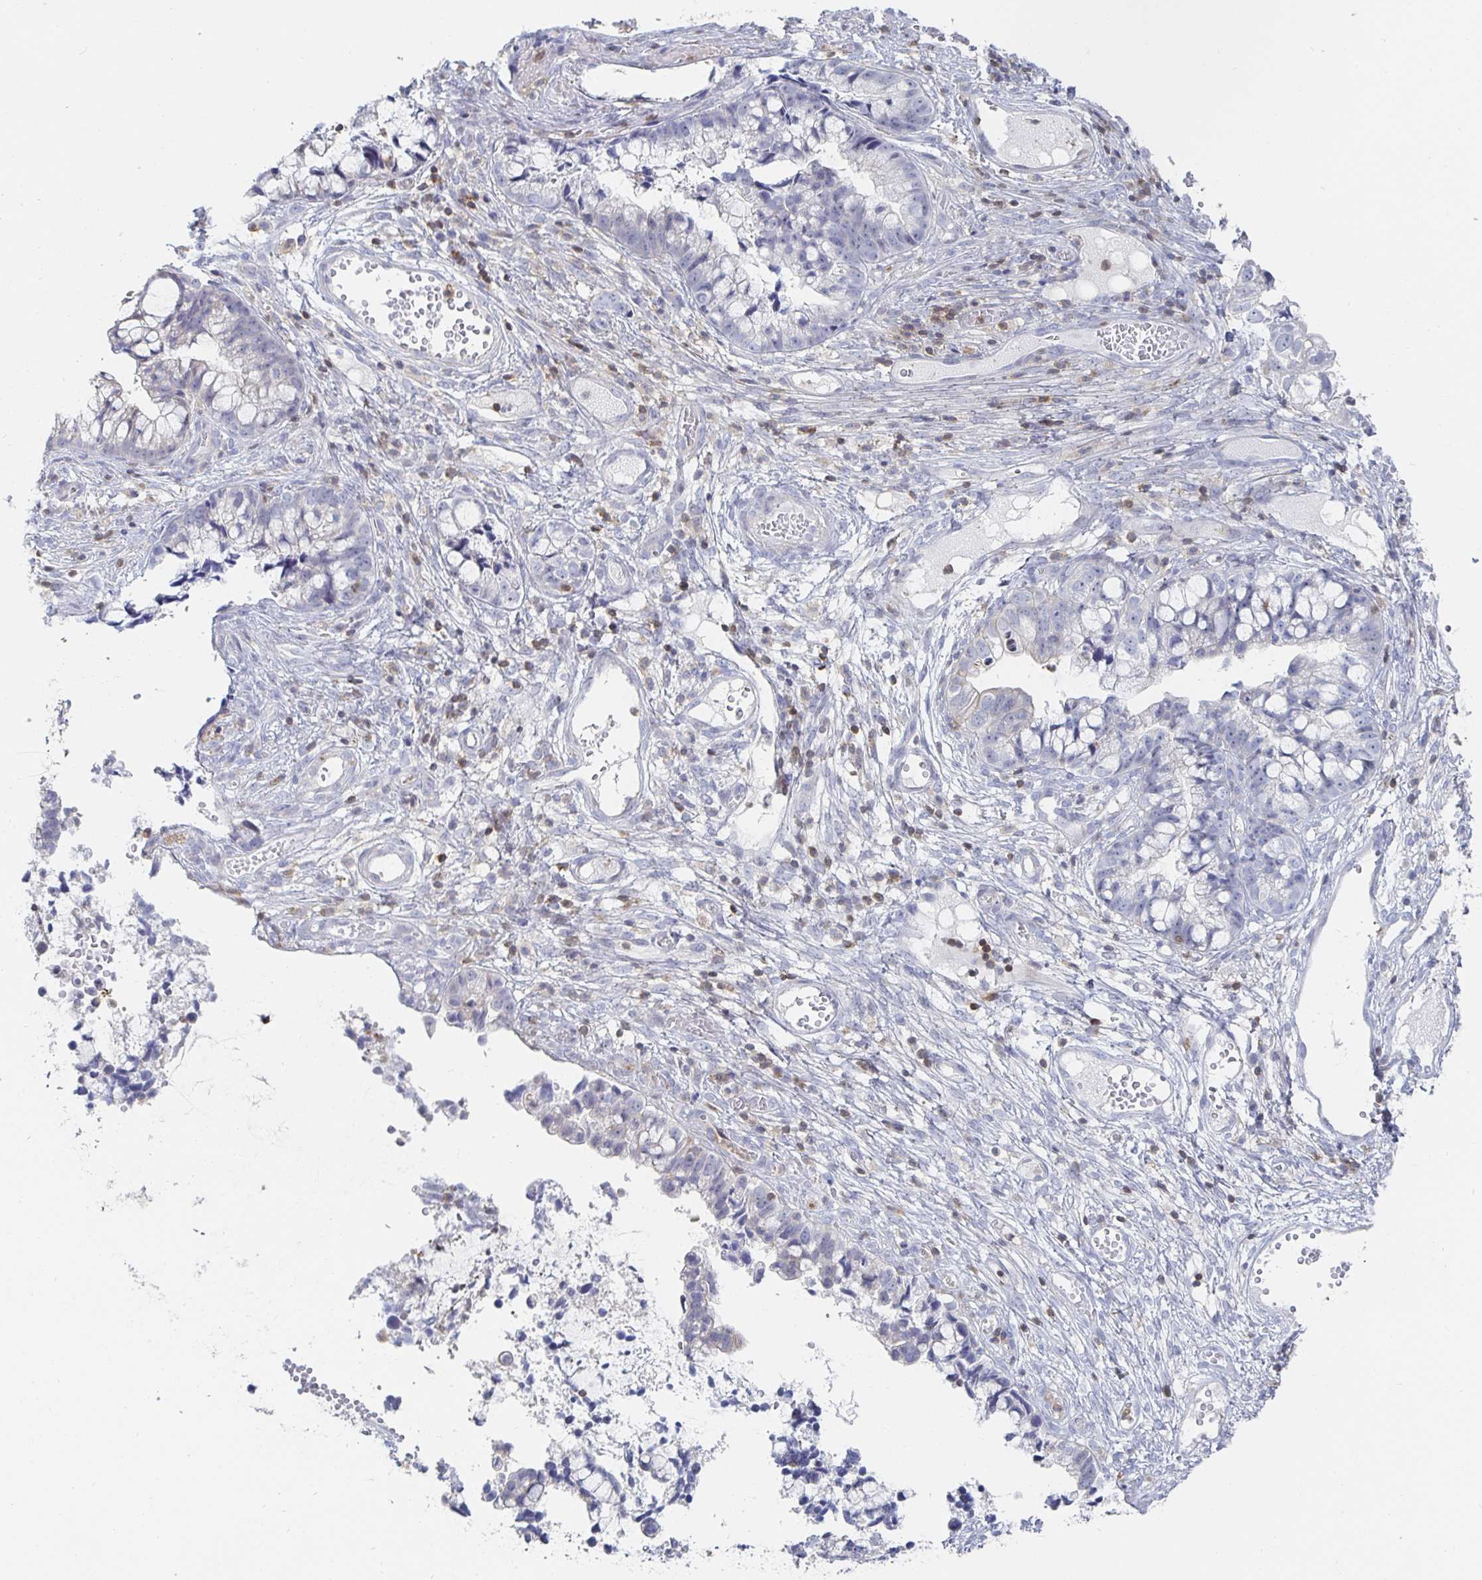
{"staining": {"intensity": "negative", "quantity": "none", "location": "none"}, "tissue": "cervical cancer", "cell_type": "Tumor cells", "image_type": "cancer", "snomed": [{"axis": "morphology", "description": "Adenocarcinoma, NOS"}, {"axis": "topography", "description": "Cervix"}], "caption": "Immunohistochemical staining of cervical cancer (adenocarcinoma) reveals no significant positivity in tumor cells. (Stains: DAB (3,3'-diaminobenzidine) immunohistochemistry (IHC) with hematoxylin counter stain, Microscopy: brightfield microscopy at high magnification).", "gene": "PIK3CD", "patient": {"sex": "female", "age": 44}}